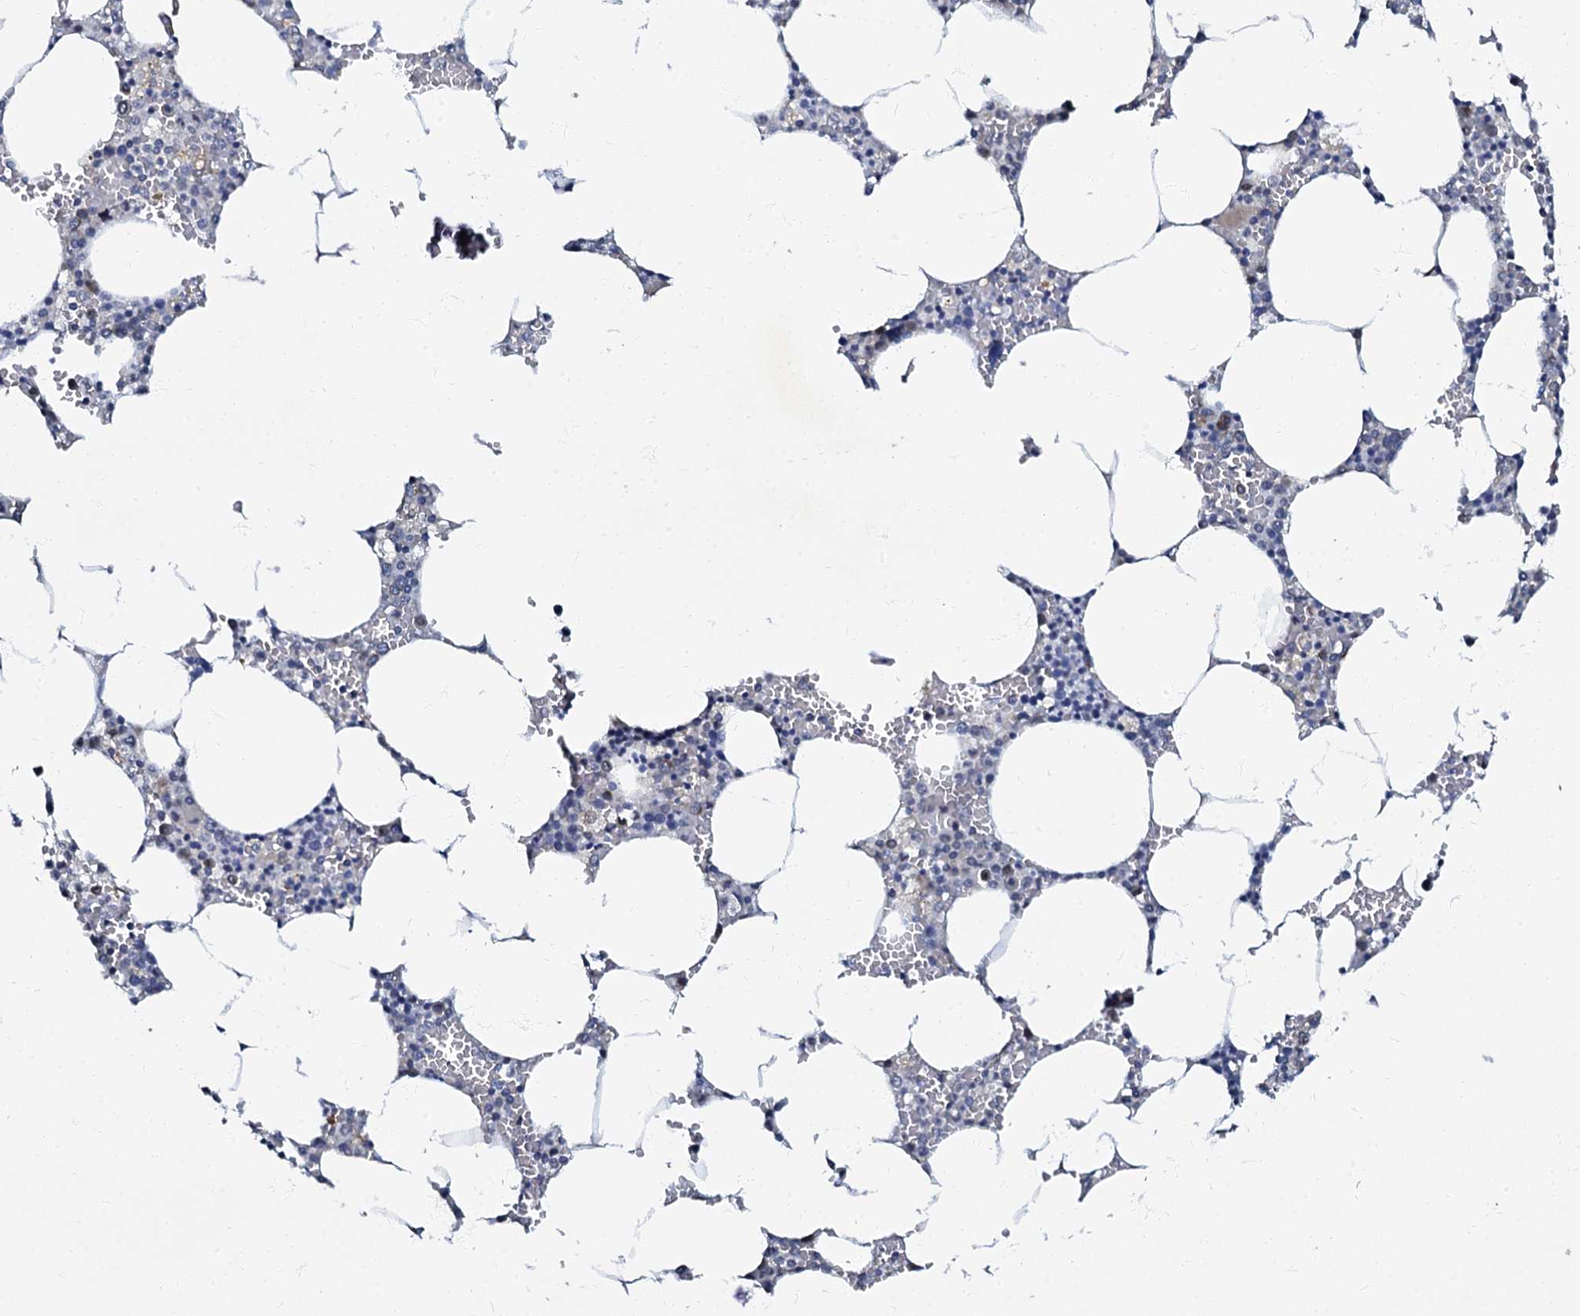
{"staining": {"intensity": "negative", "quantity": "none", "location": "none"}, "tissue": "bone marrow", "cell_type": "Hematopoietic cells", "image_type": "normal", "snomed": [{"axis": "morphology", "description": "Normal tissue, NOS"}, {"axis": "topography", "description": "Bone marrow"}], "caption": "The photomicrograph shows no significant expression in hematopoietic cells of bone marrow.", "gene": "MRPL51", "patient": {"sex": "male", "age": 70}}